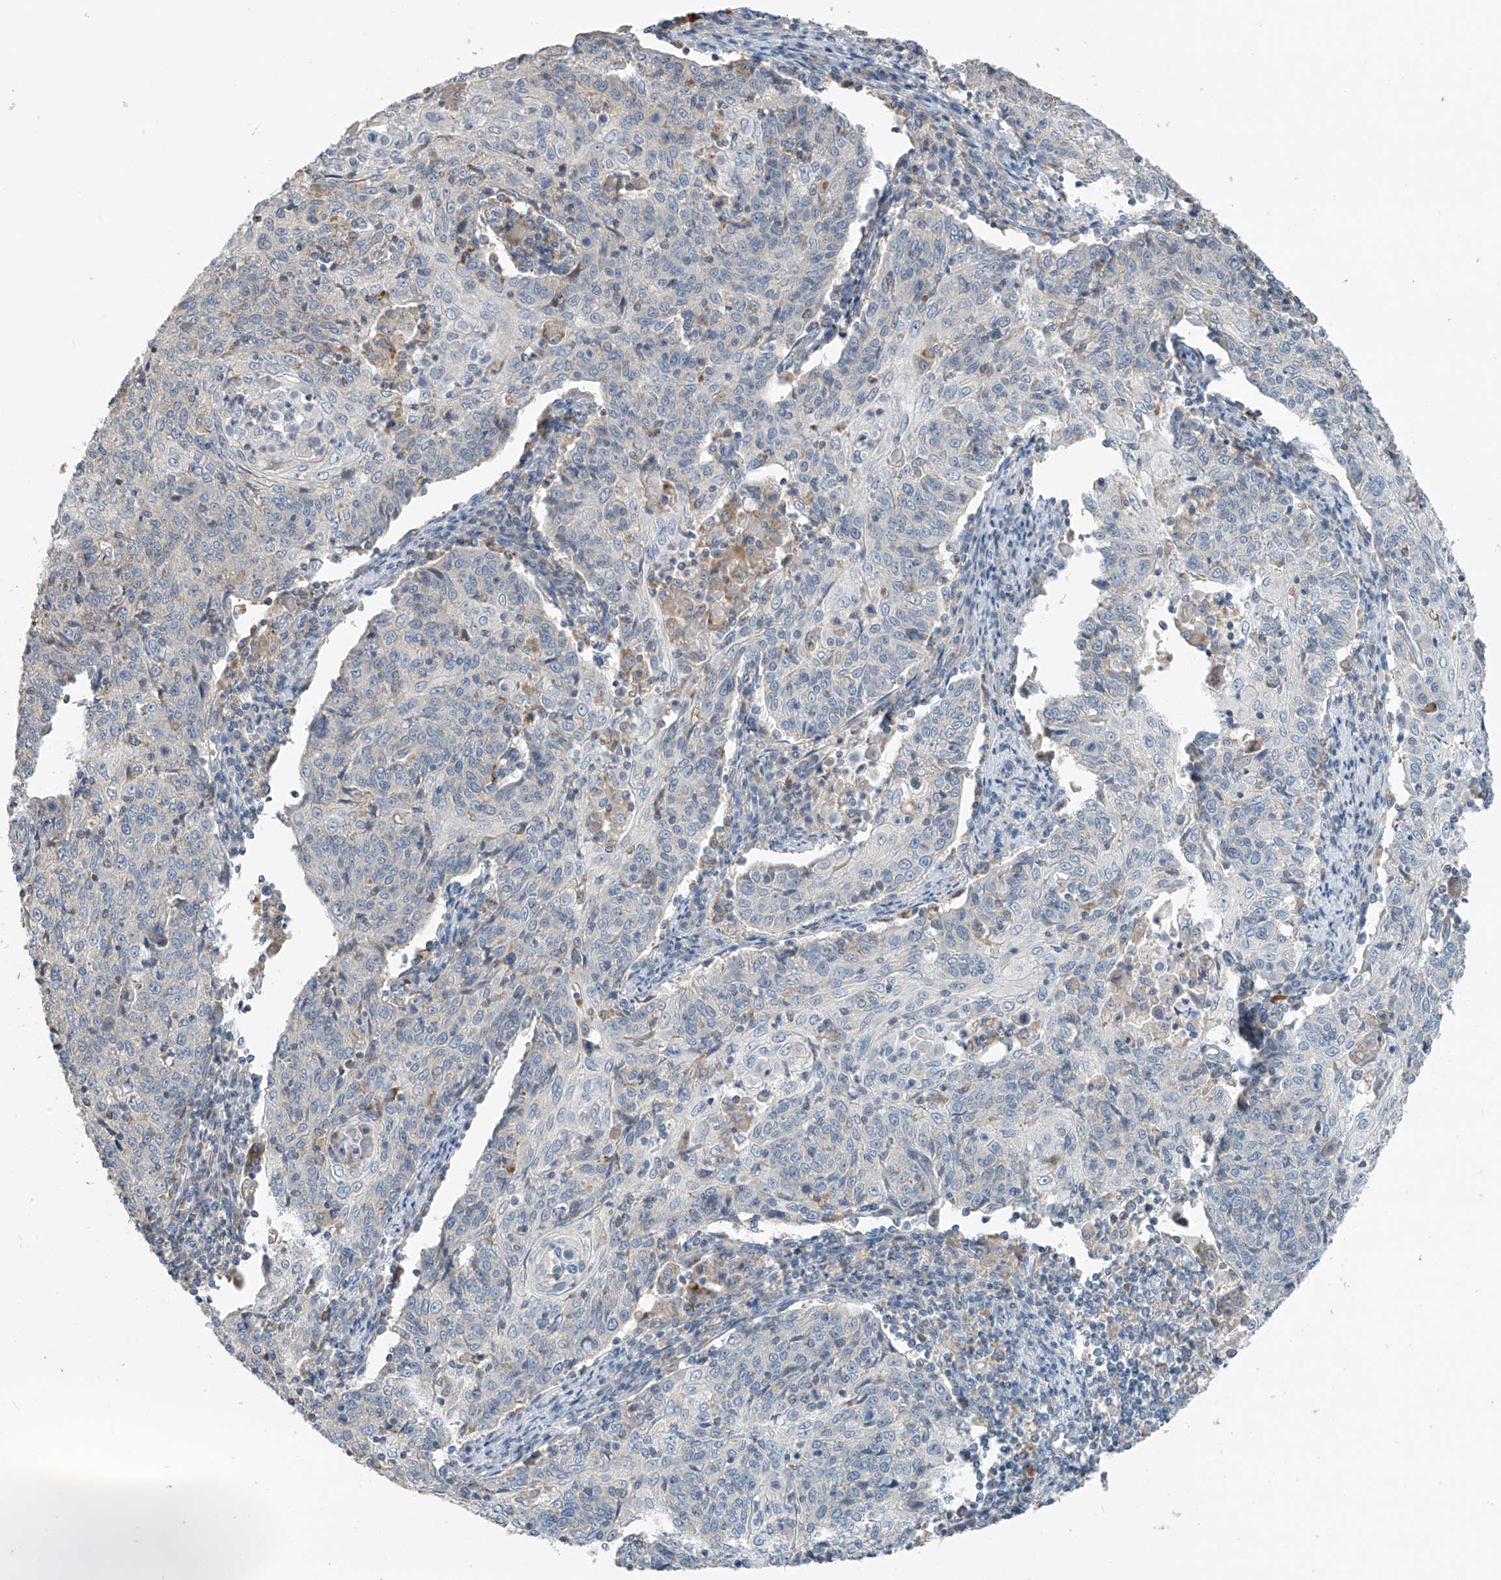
{"staining": {"intensity": "negative", "quantity": "none", "location": "none"}, "tissue": "cervical cancer", "cell_type": "Tumor cells", "image_type": "cancer", "snomed": [{"axis": "morphology", "description": "Squamous cell carcinoma, NOS"}, {"axis": "topography", "description": "Cervix"}], "caption": "An image of squamous cell carcinoma (cervical) stained for a protein demonstrates no brown staining in tumor cells.", "gene": "SYN3", "patient": {"sex": "female", "age": 48}}